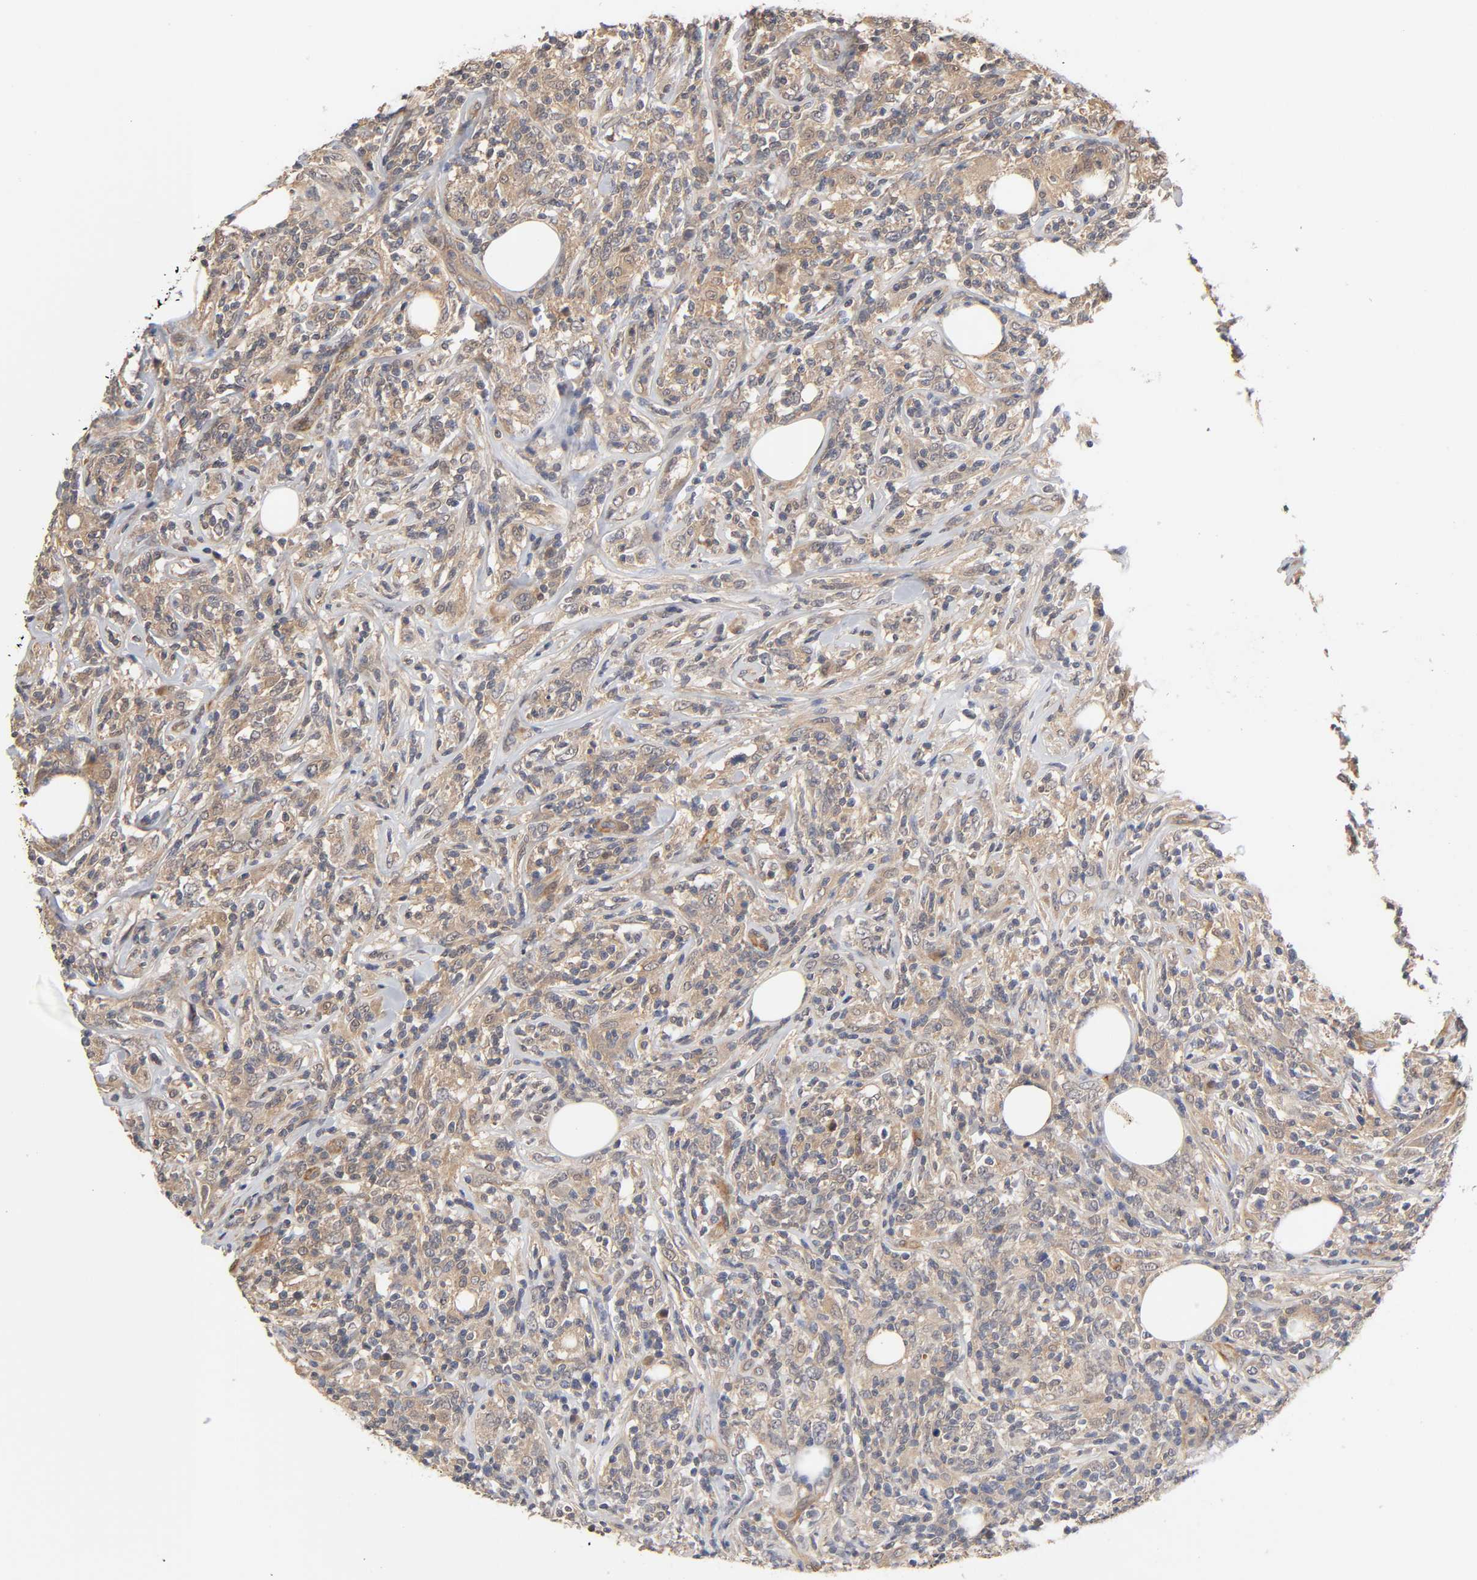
{"staining": {"intensity": "weak", "quantity": ">75%", "location": "cytoplasmic/membranous"}, "tissue": "lymphoma", "cell_type": "Tumor cells", "image_type": "cancer", "snomed": [{"axis": "morphology", "description": "Malignant lymphoma, non-Hodgkin's type, High grade"}, {"axis": "topography", "description": "Lymph node"}], "caption": "Lymphoma tissue displays weak cytoplasmic/membranous positivity in about >75% of tumor cells", "gene": "PDE5A", "patient": {"sex": "female", "age": 84}}